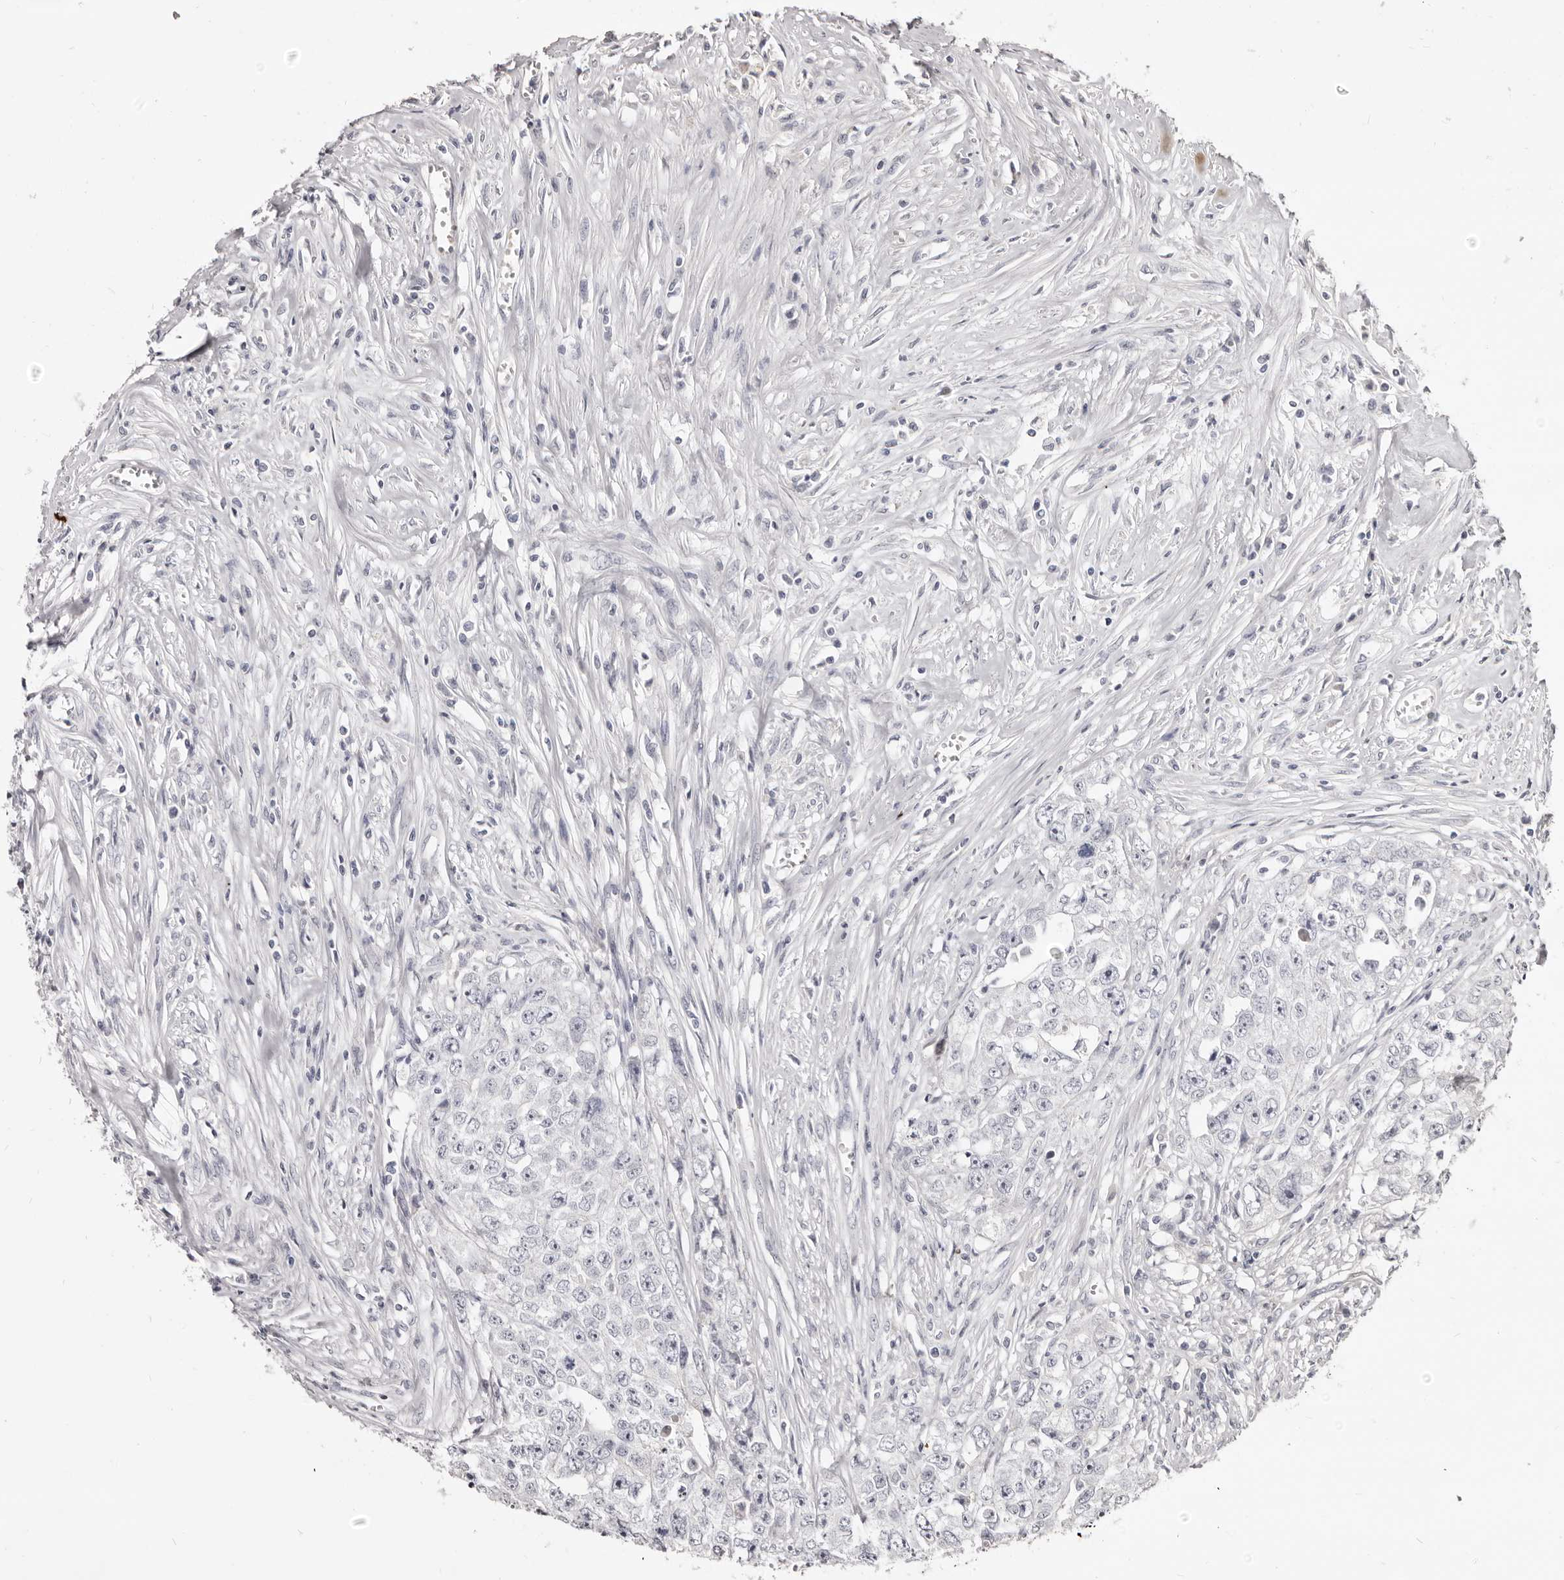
{"staining": {"intensity": "negative", "quantity": "none", "location": "none"}, "tissue": "testis cancer", "cell_type": "Tumor cells", "image_type": "cancer", "snomed": [{"axis": "morphology", "description": "Seminoma, NOS"}, {"axis": "morphology", "description": "Carcinoma, Embryonal, NOS"}, {"axis": "topography", "description": "Testis"}], "caption": "The histopathology image shows no significant positivity in tumor cells of testis seminoma. (Stains: DAB (3,3'-diaminobenzidine) immunohistochemistry with hematoxylin counter stain, Microscopy: brightfield microscopy at high magnification).", "gene": "KIF2B", "patient": {"sex": "male", "age": 43}}